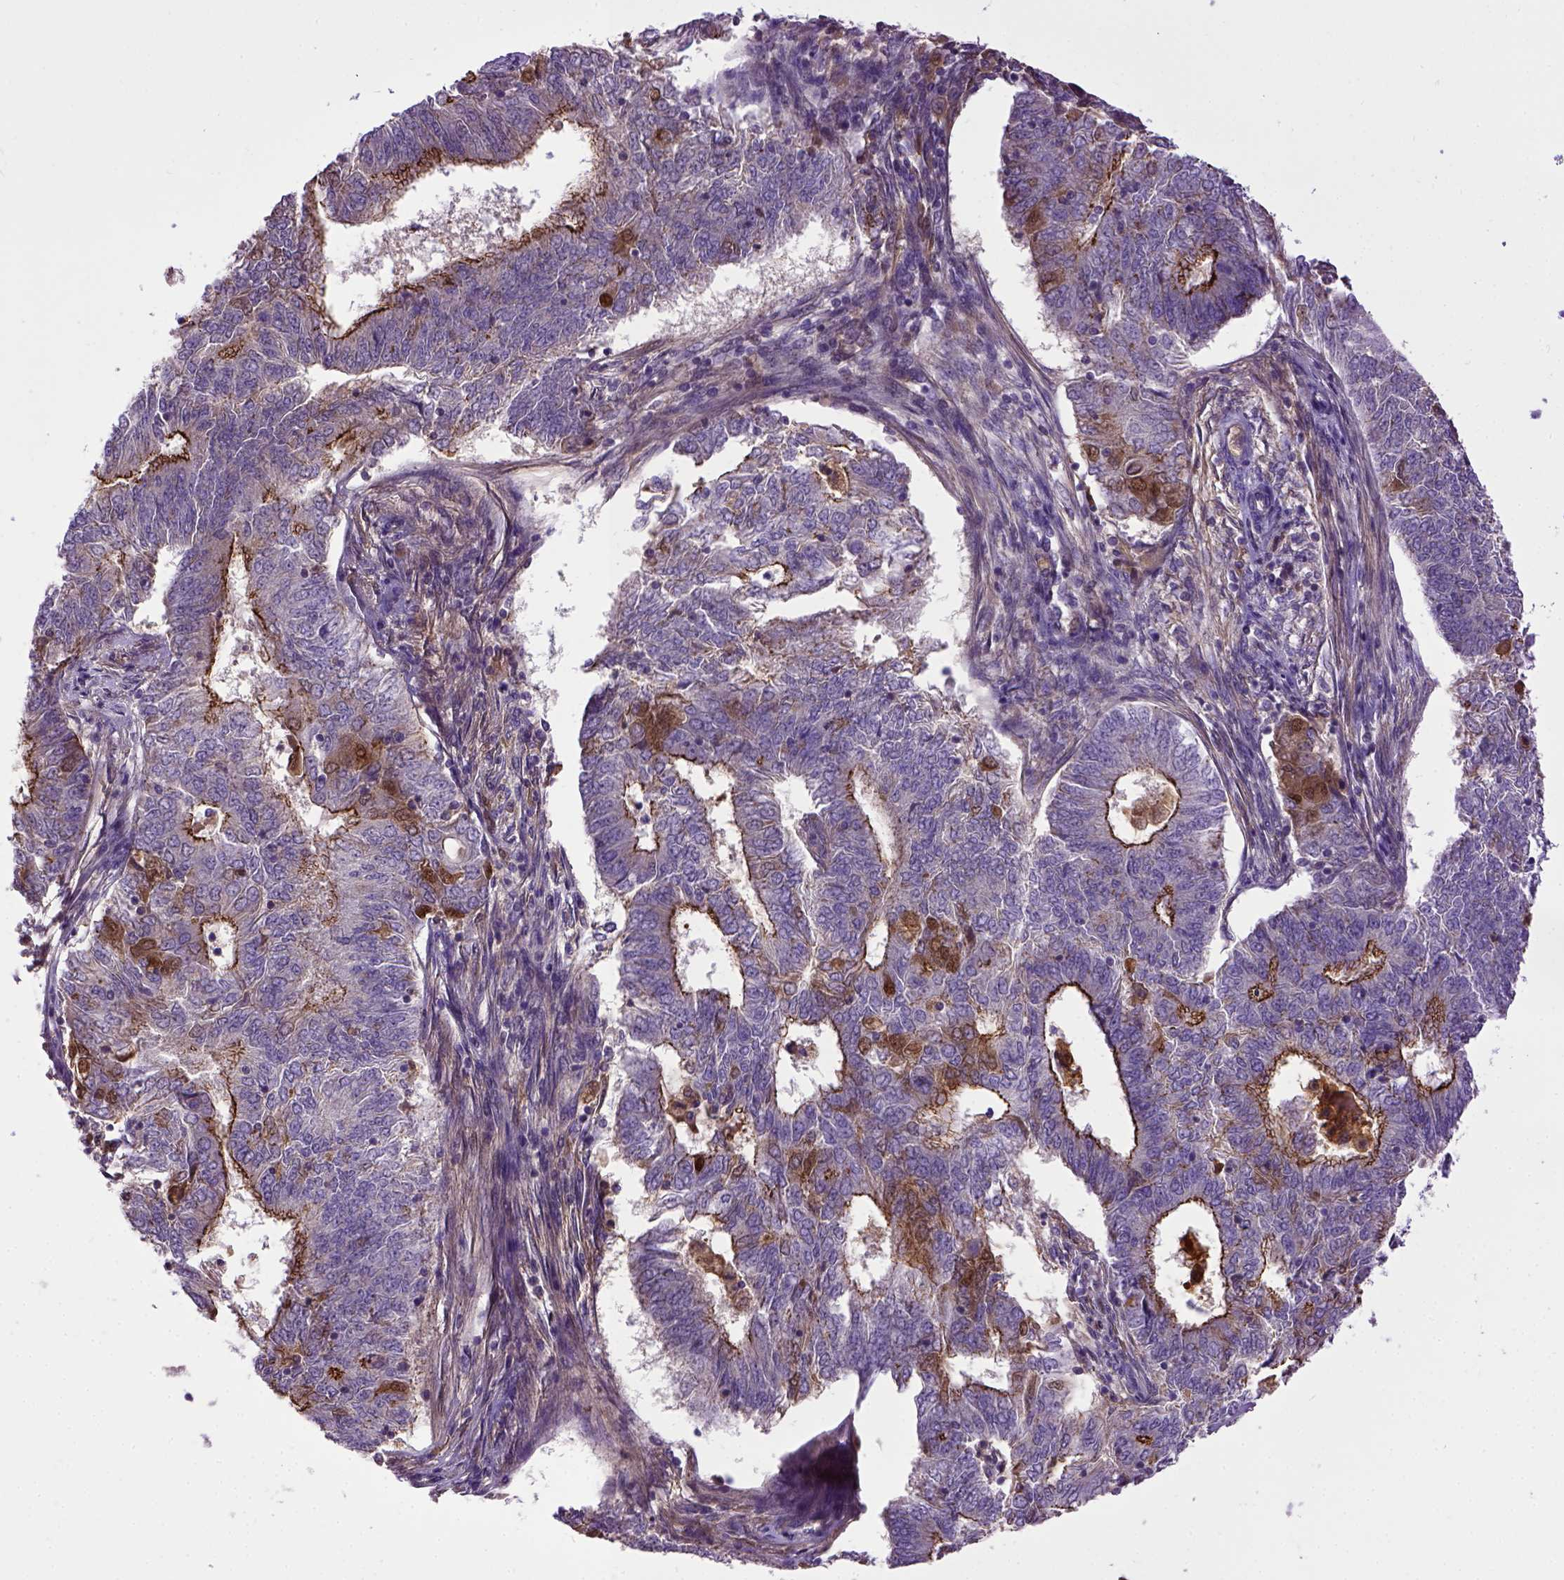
{"staining": {"intensity": "strong", "quantity": "25%-75%", "location": "cytoplasmic/membranous"}, "tissue": "endometrial cancer", "cell_type": "Tumor cells", "image_type": "cancer", "snomed": [{"axis": "morphology", "description": "Adenocarcinoma, NOS"}, {"axis": "topography", "description": "Endometrium"}], "caption": "IHC of human endometrial cancer exhibits high levels of strong cytoplasmic/membranous staining in about 25%-75% of tumor cells. Immunohistochemistry (ihc) stains the protein of interest in brown and the nuclei are stained blue.", "gene": "CDH1", "patient": {"sex": "female", "age": 62}}